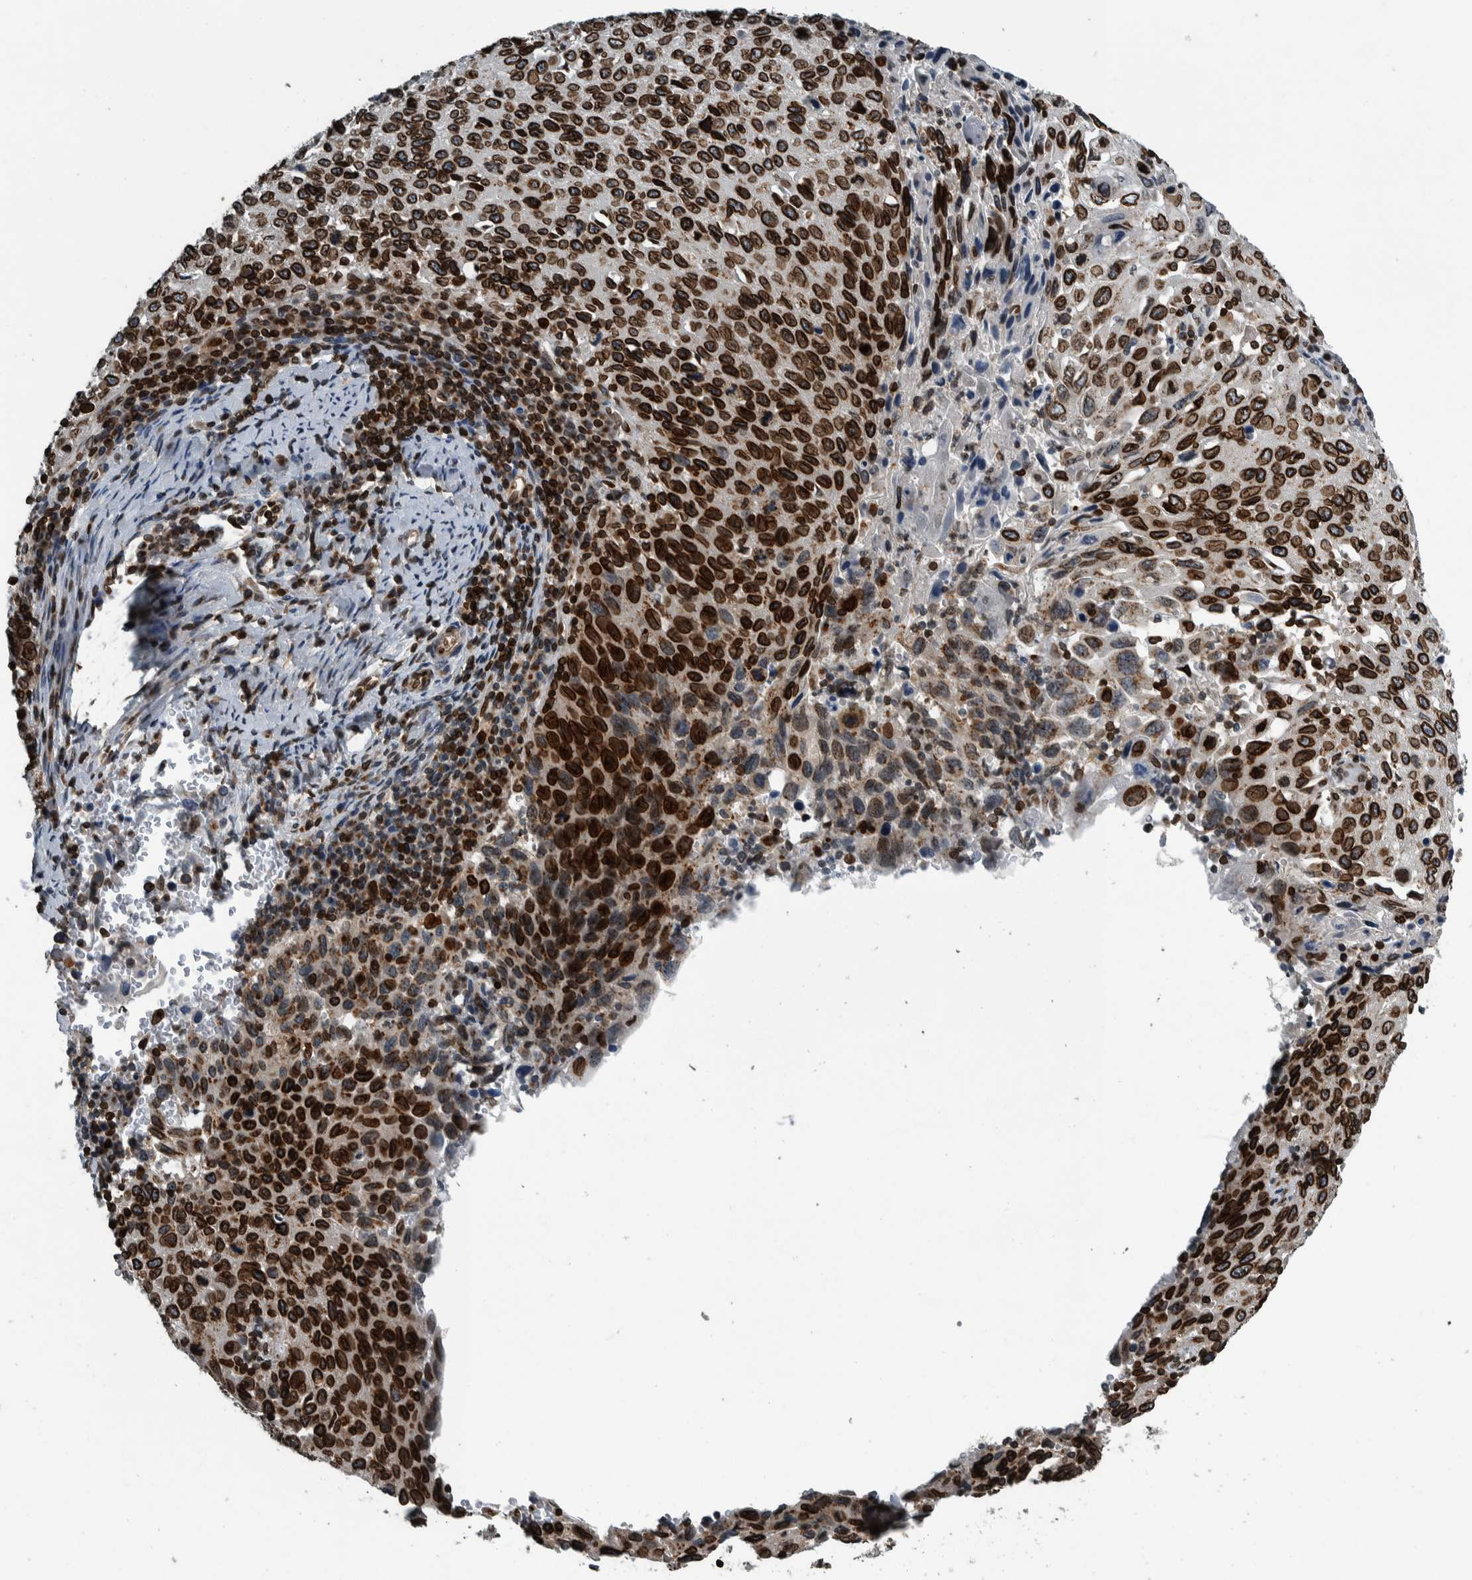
{"staining": {"intensity": "strong", "quantity": ">75%", "location": "cytoplasmic/membranous,nuclear"}, "tissue": "cervical cancer", "cell_type": "Tumor cells", "image_type": "cancer", "snomed": [{"axis": "morphology", "description": "Squamous cell carcinoma, NOS"}, {"axis": "topography", "description": "Cervix"}], "caption": "The micrograph shows staining of squamous cell carcinoma (cervical), revealing strong cytoplasmic/membranous and nuclear protein expression (brown color) within tumor cells. (Stains: DAB (3,3'-diaminobenzidine) in brown, nuclei in blue, Microscopy: brightfield microscopy at high magnification).", "gene": "FAM135B", "patient": {"sex": "female", "age": 53}}